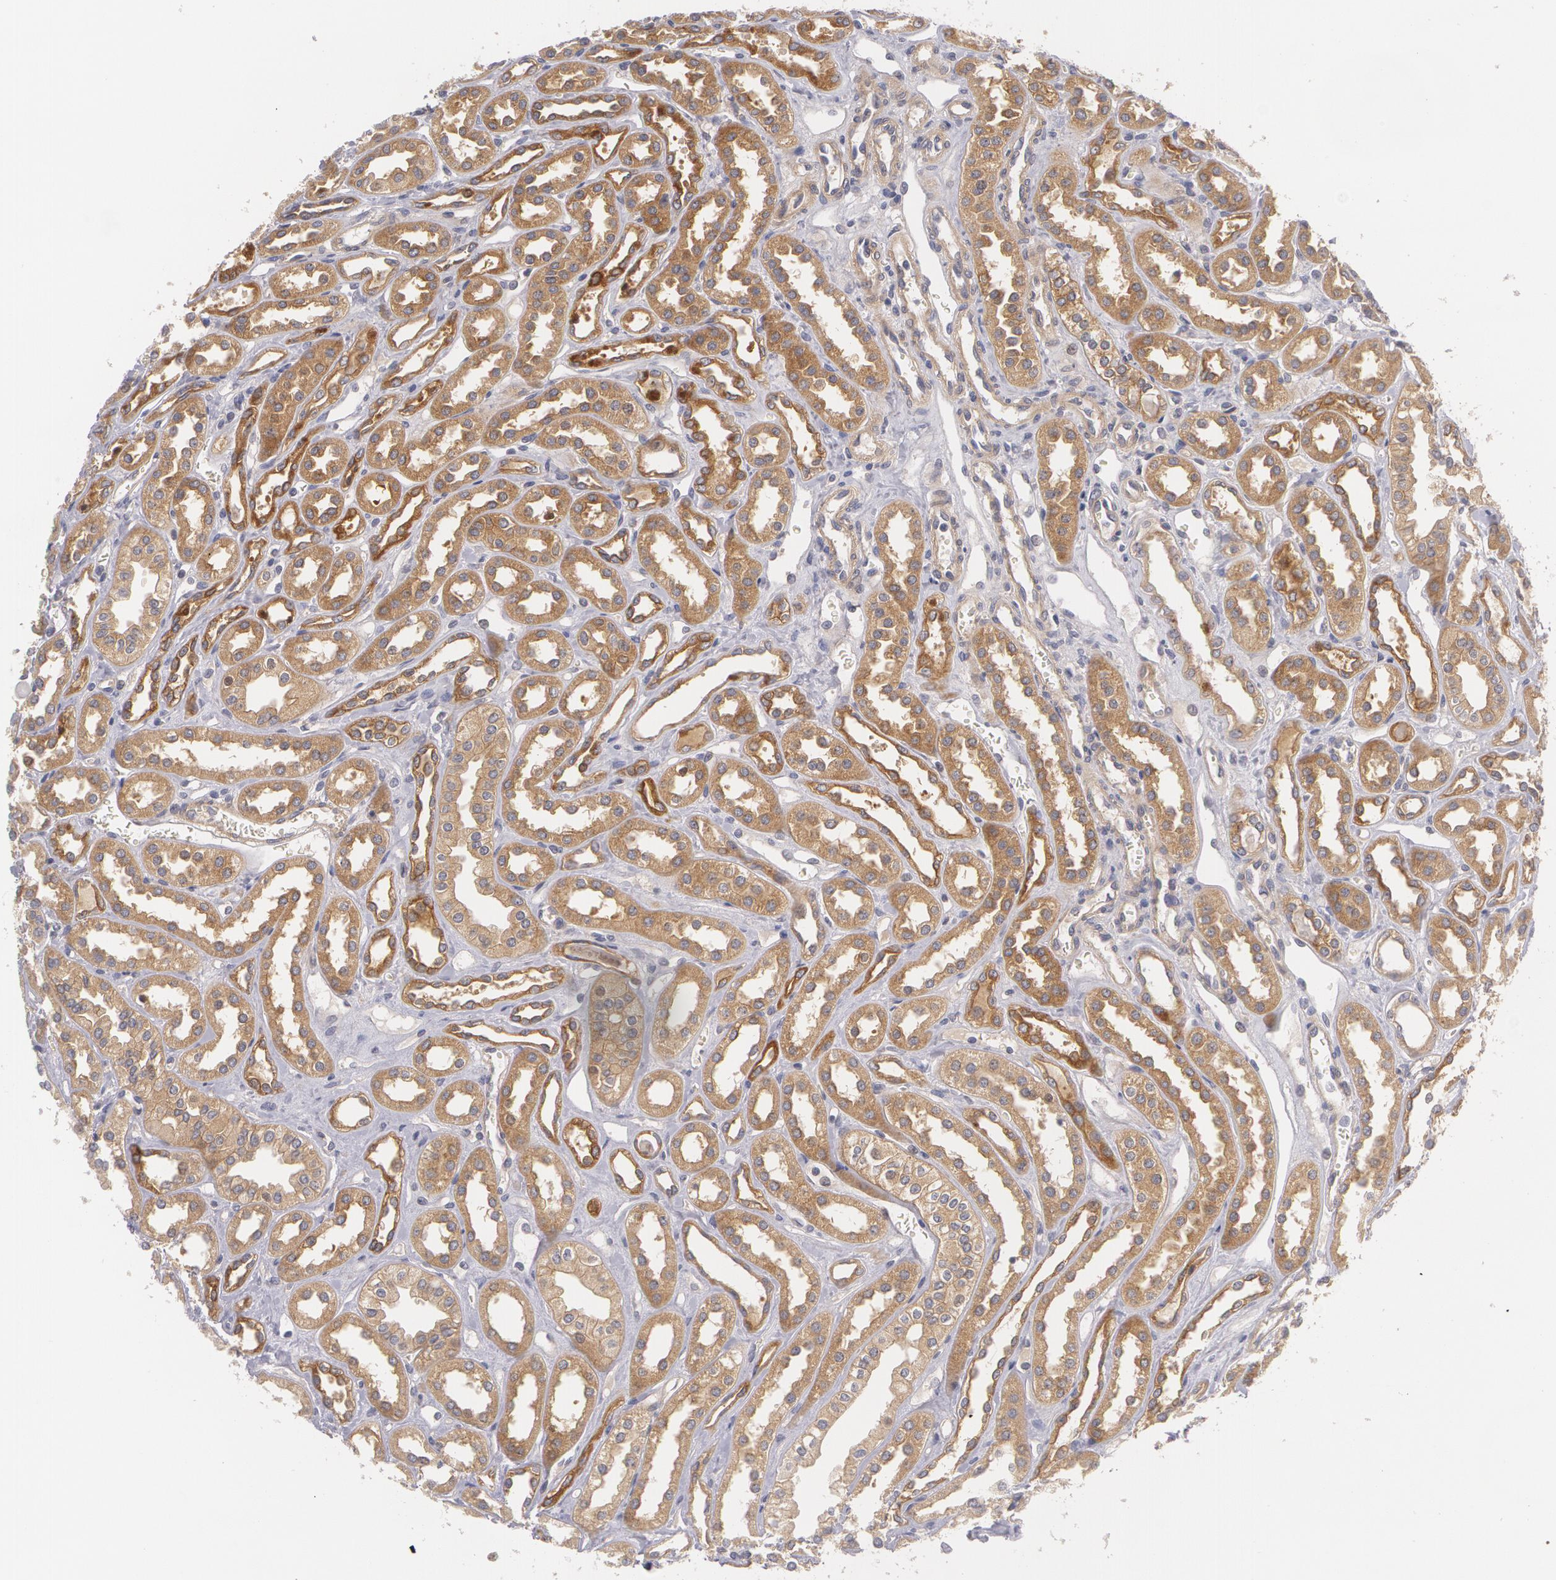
{"staining": {"intensity": "moderate", "quantity": ">75%", "location": "cytoplasmic/membranous"}, "tissue": "kidney", "cell_type": "Cells in glomeruli", "image_type": "normal", "snomed": [{"axis": "morphology", "description": "Normal tissue, NOS"}, {"axis": "topography", "description": "Kidney"}], "caption": "Kidney stained with immunohistochemistry (IHC) reveals moderate cytoplasmic/membranous staining in about >75% of cells in glomeruli.", "gene": "CASK", "patient": {"sex": "female", "age": 52}}